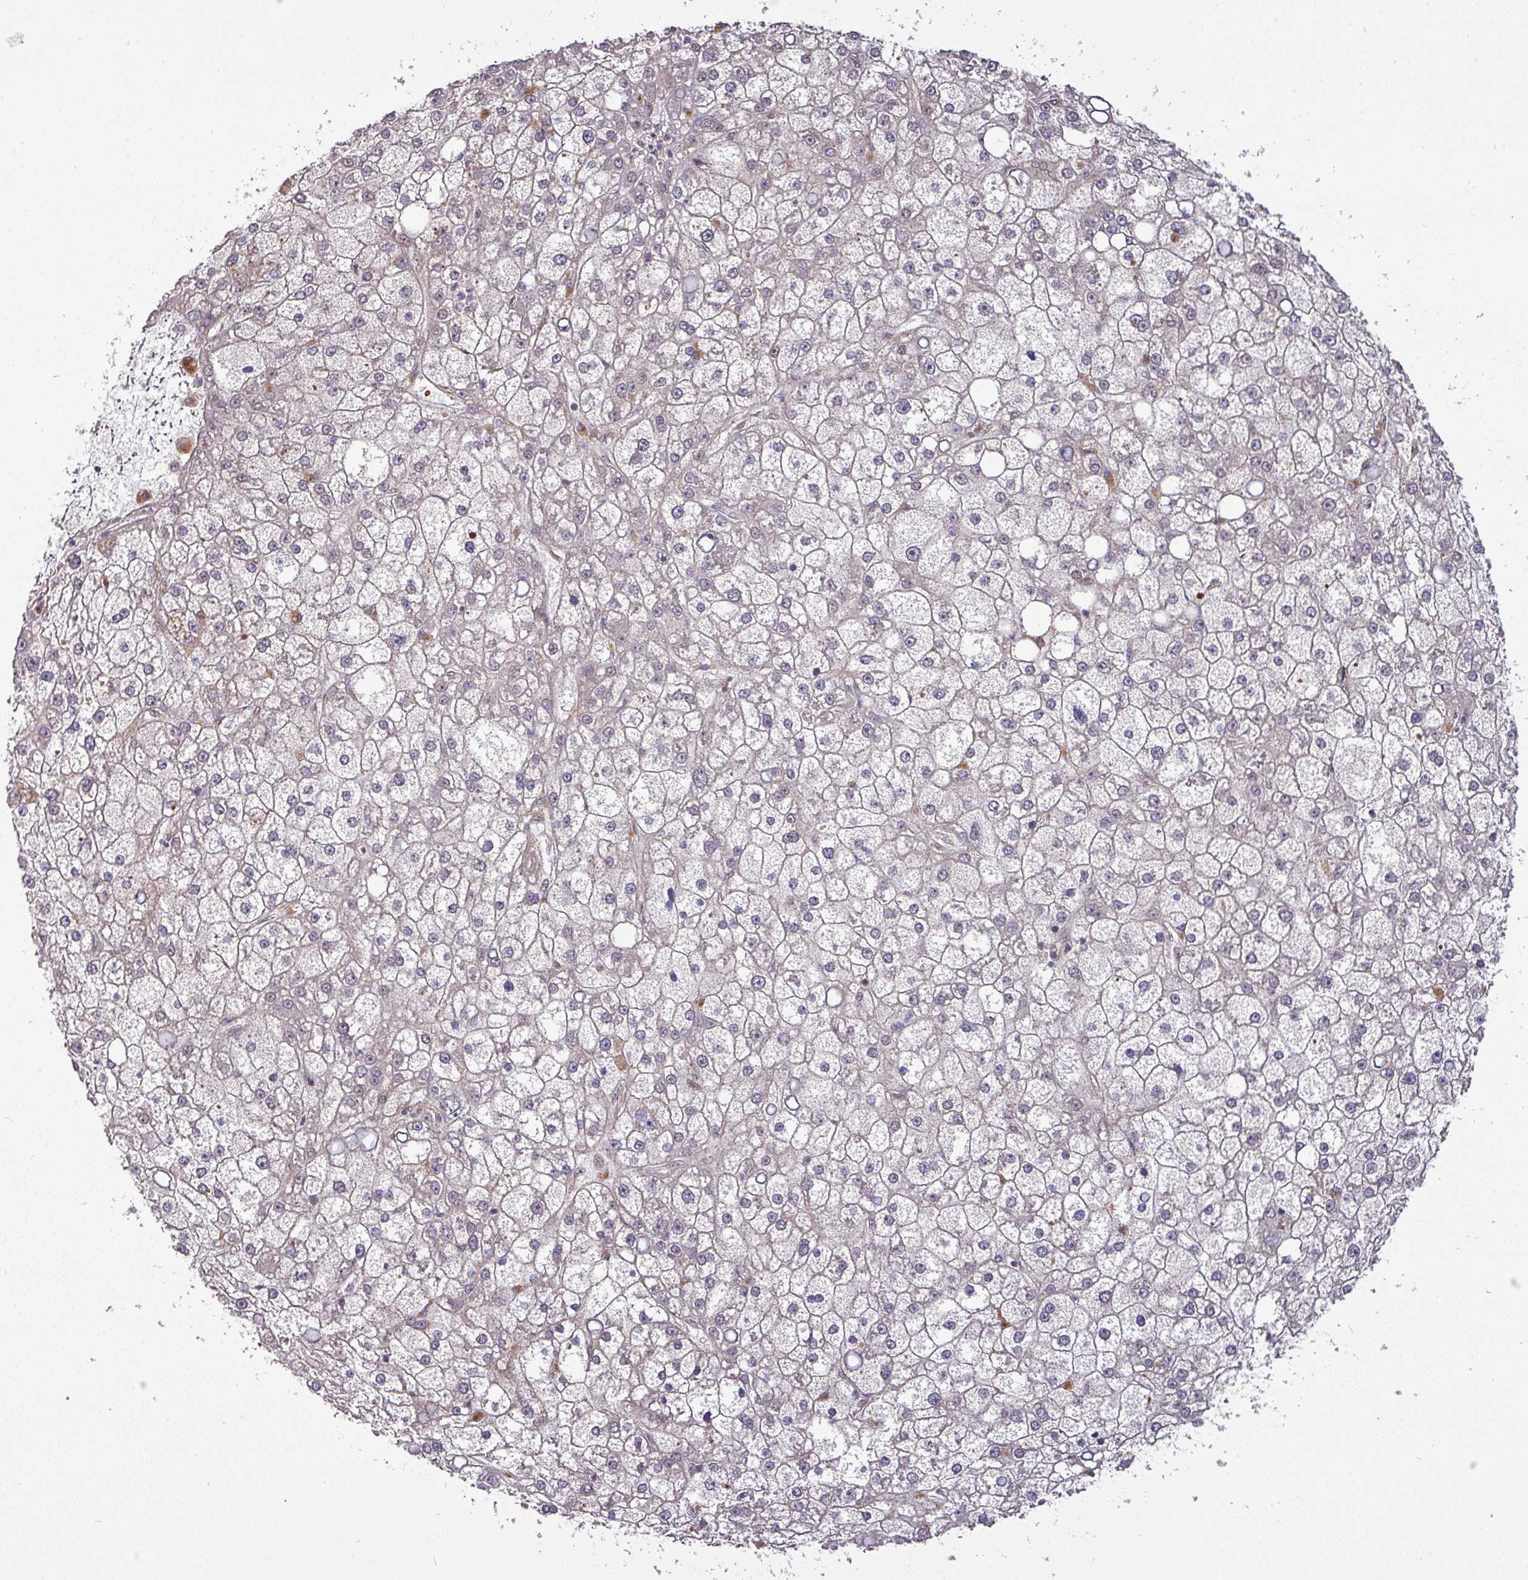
{"staining": {"intensity": "negative", "quantity": "none", "location": "none"}, "tissue": "liver cancer", "cell_type": "Tumor cells", "image_type": "cancer", "snomed": [{"axis": "morphology", "description": "Carcinoma, Hepatocellular, NOS"}, {"axis": "topography", "description": "Liver"}], "caption": "The image demonstrates no staining of tumor cells in liver cancer (hepatocellular carcinoma).", "gene": "CIC", "patient": {"sex": "male", "age": 67}}